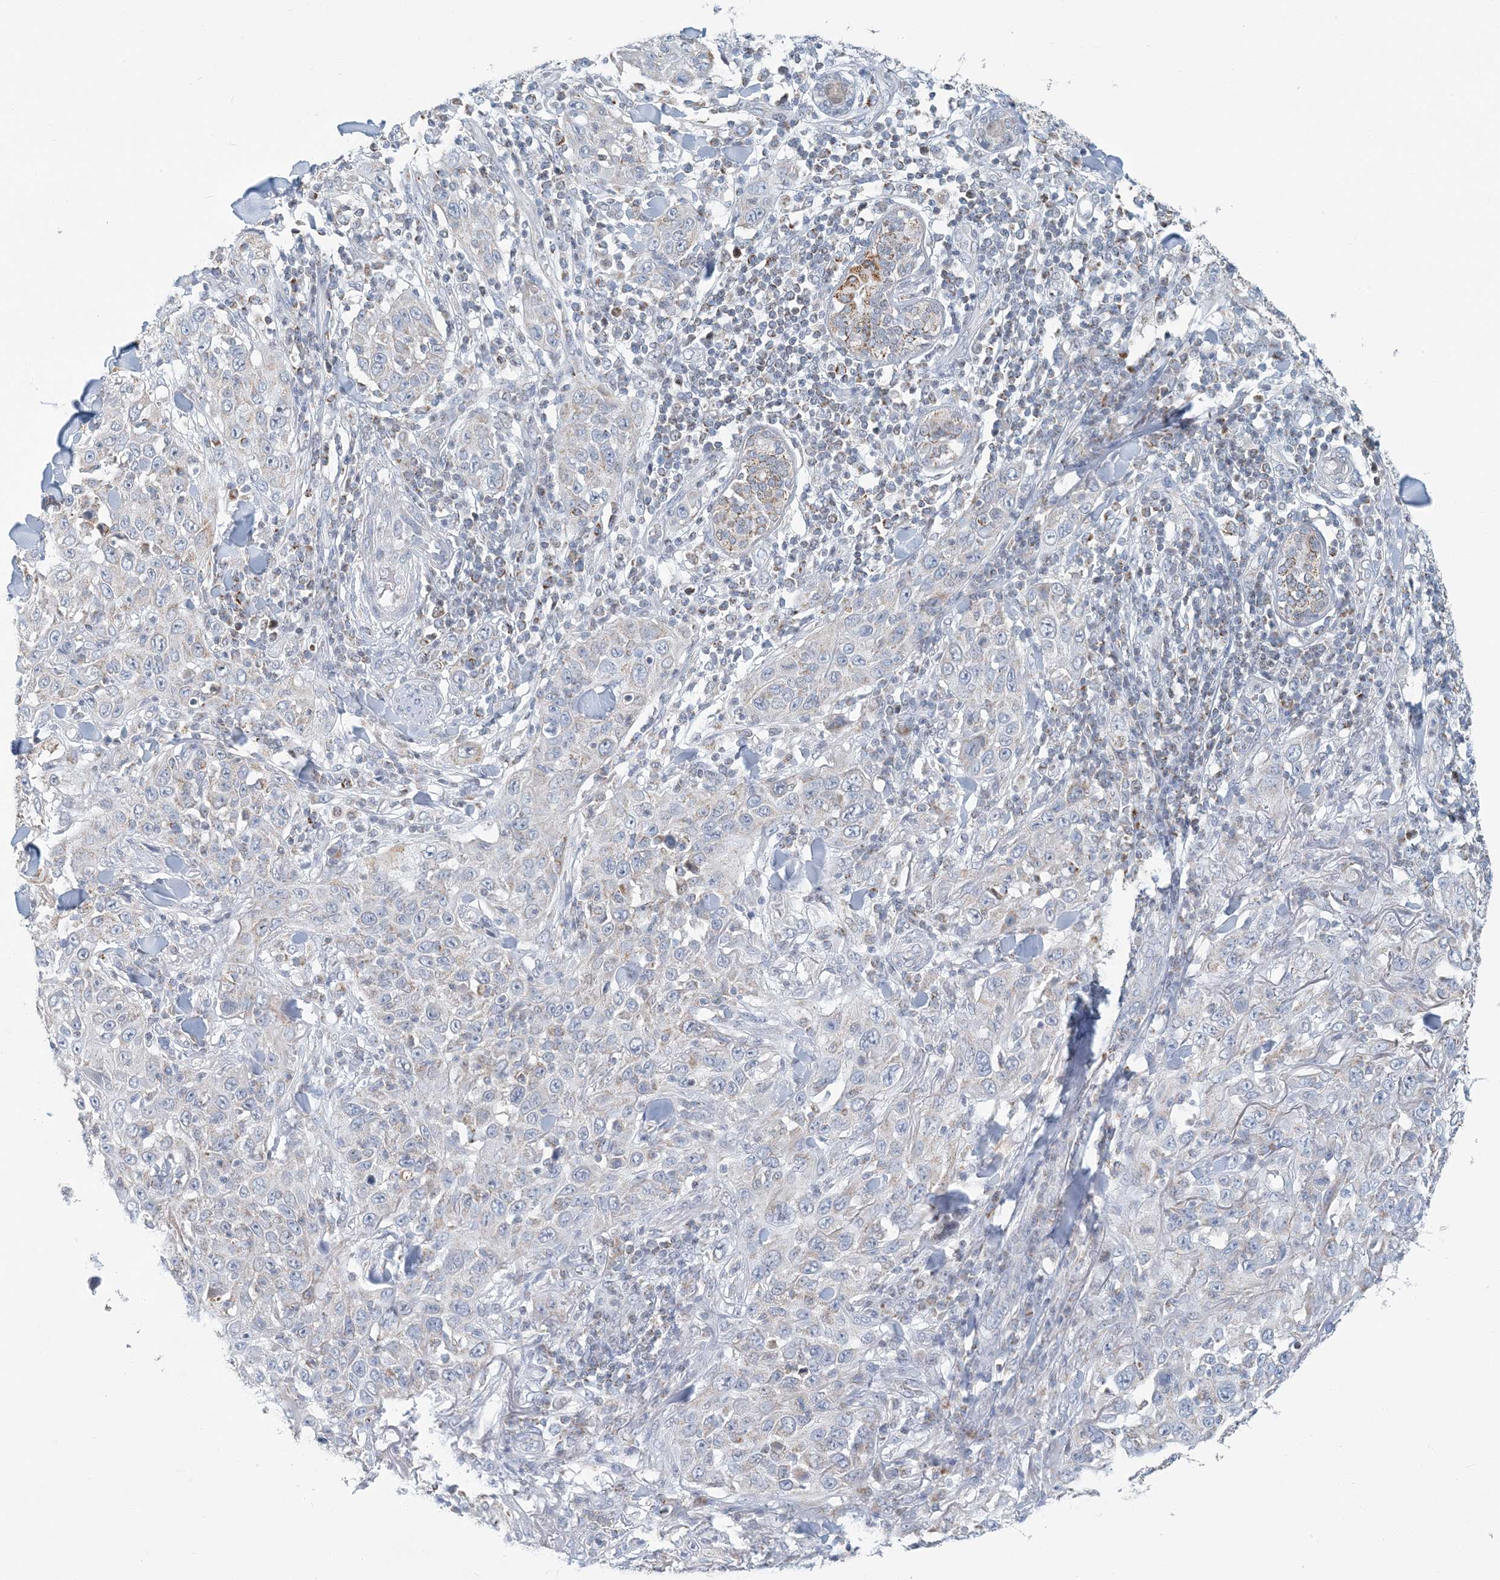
{"staining": {"intensity": "negative", "quantity": "none", "location": "none"}, "tissue": "skin cancer", "cell_type": "Tumor cells", "image_type": "cancer", "snomed": [{"axis": "morphology", "description": "Squamous cell carcinoma, NOS"}, {"axis": "topography", "description": "Skin"}], "caption": "IHC micrograph of human skin squamous cell carcinoma stained for a protein (brown), which shows no staining in tumor cells.", "gene": "BDH1", "patient": {"sex": "female", "age": 88}}